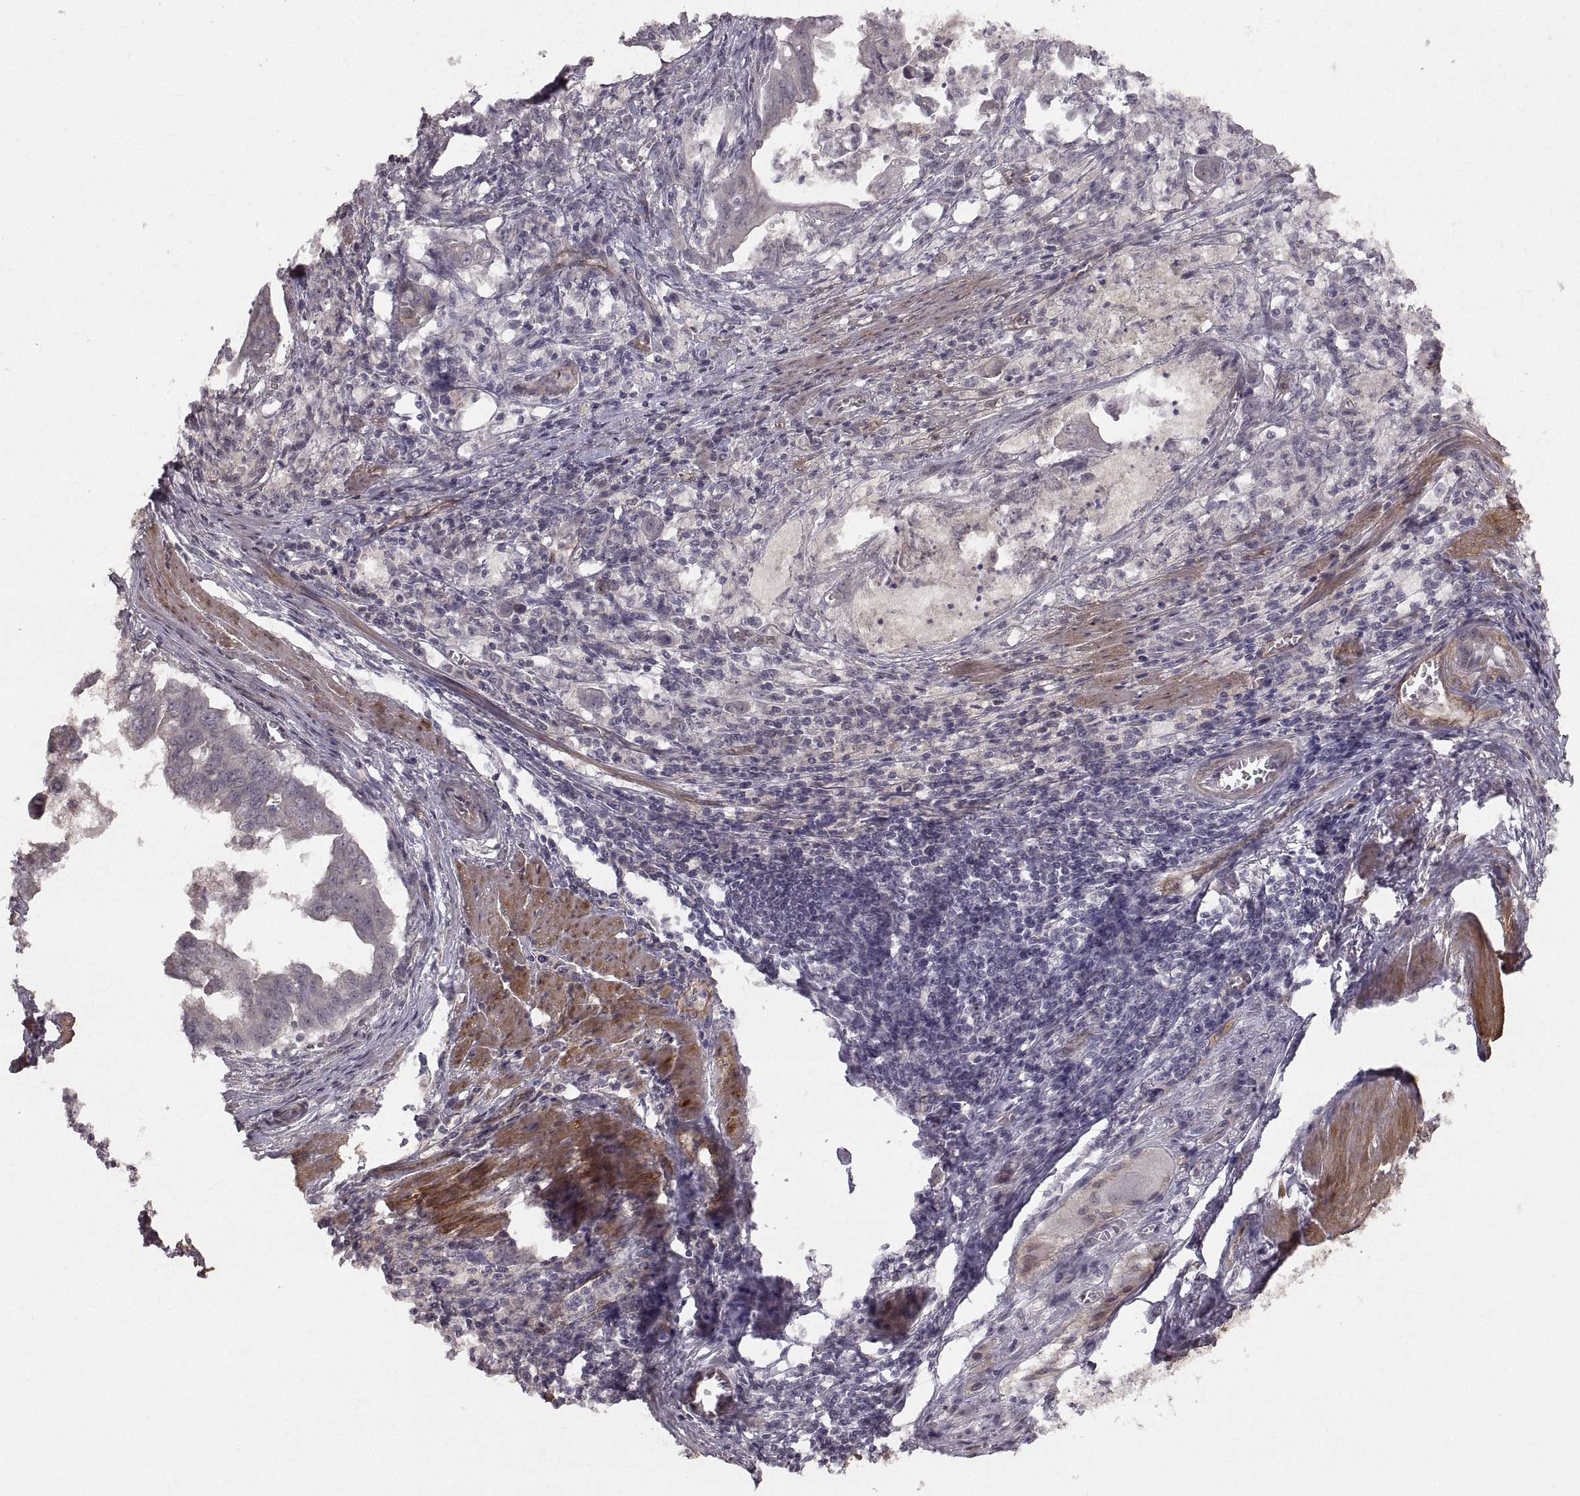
{"staining": {"intensity": "negative", "quantity": "none", "location": "none"}, "tissue": "stomach cancer", "cell_type": "Tumor cells", "image_type": "cancer", "snomed": [{"axis": "morphology", "description": "Adenocarcinoma, NOS"}, {"axis": "topography", "description": "Stomach, upper"}], "caption": "The histopathology image shows no significant positivity in tumor cells of stomach adenocarcinoma. Nuclei are stained in blue.", "gene": "PGM5", "patient": {"sex": "male", "age": 80}}